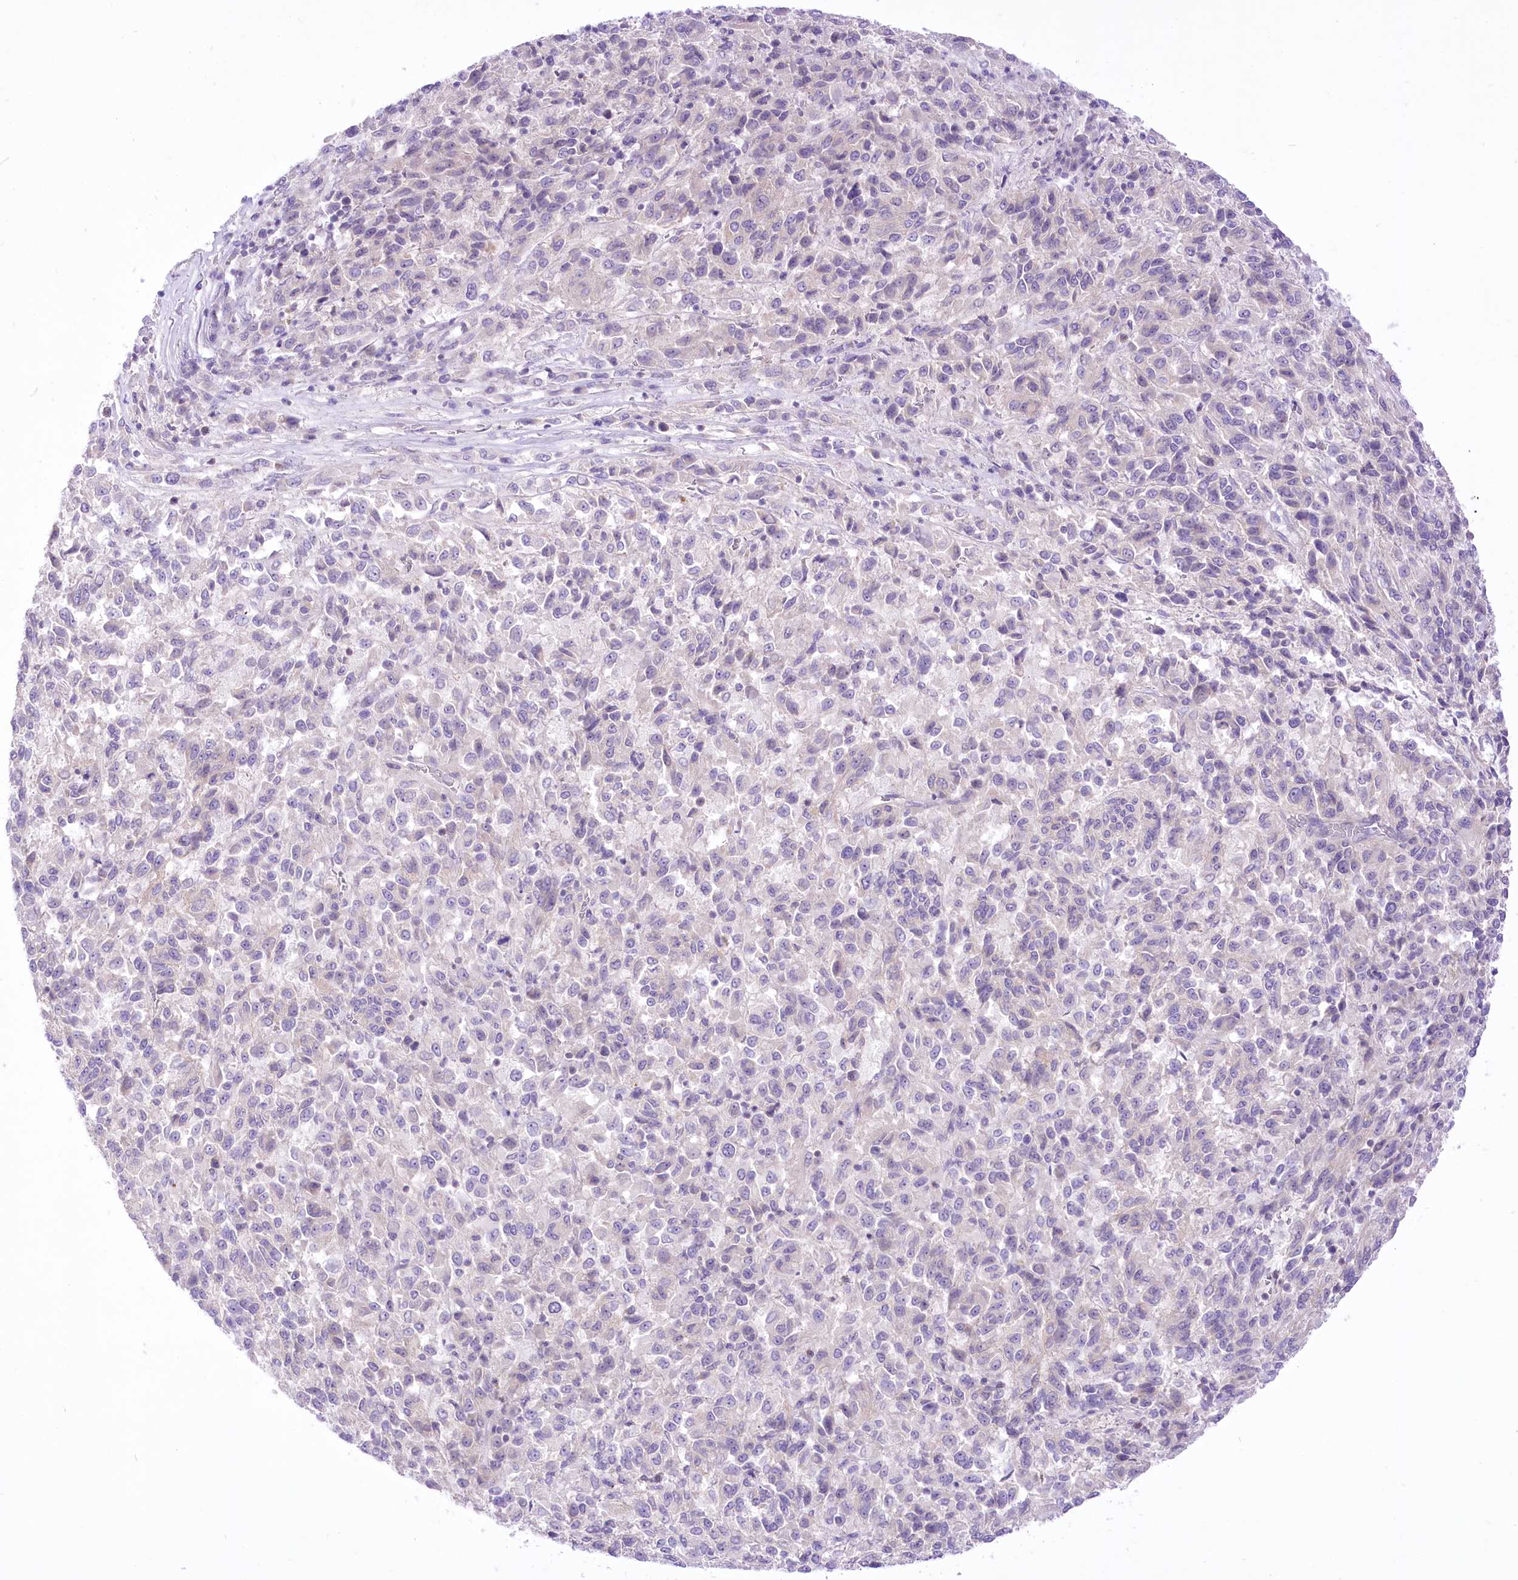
{"staining": {"intensity": "negative", "quantity": "none", "location": "none"}, "tissue": "melanoma", "cell_type": "Tumor cells", "image_type": "cancer", "snomed": [{"axis": "morphology", "description": "Malignant melanoma, Metastatic site"}, {"axis": "topography", "description": "Lung"}], "caption": "This is a micrograph of immunohistochemistry (IHC) staining of malignant melanoma (metastatic site), which shows no positivity in tumor cells. (IHC, brightfield microscopy, high magnification).", "gene": "HELT", "patient": {"sex": "male", "age": 64}}